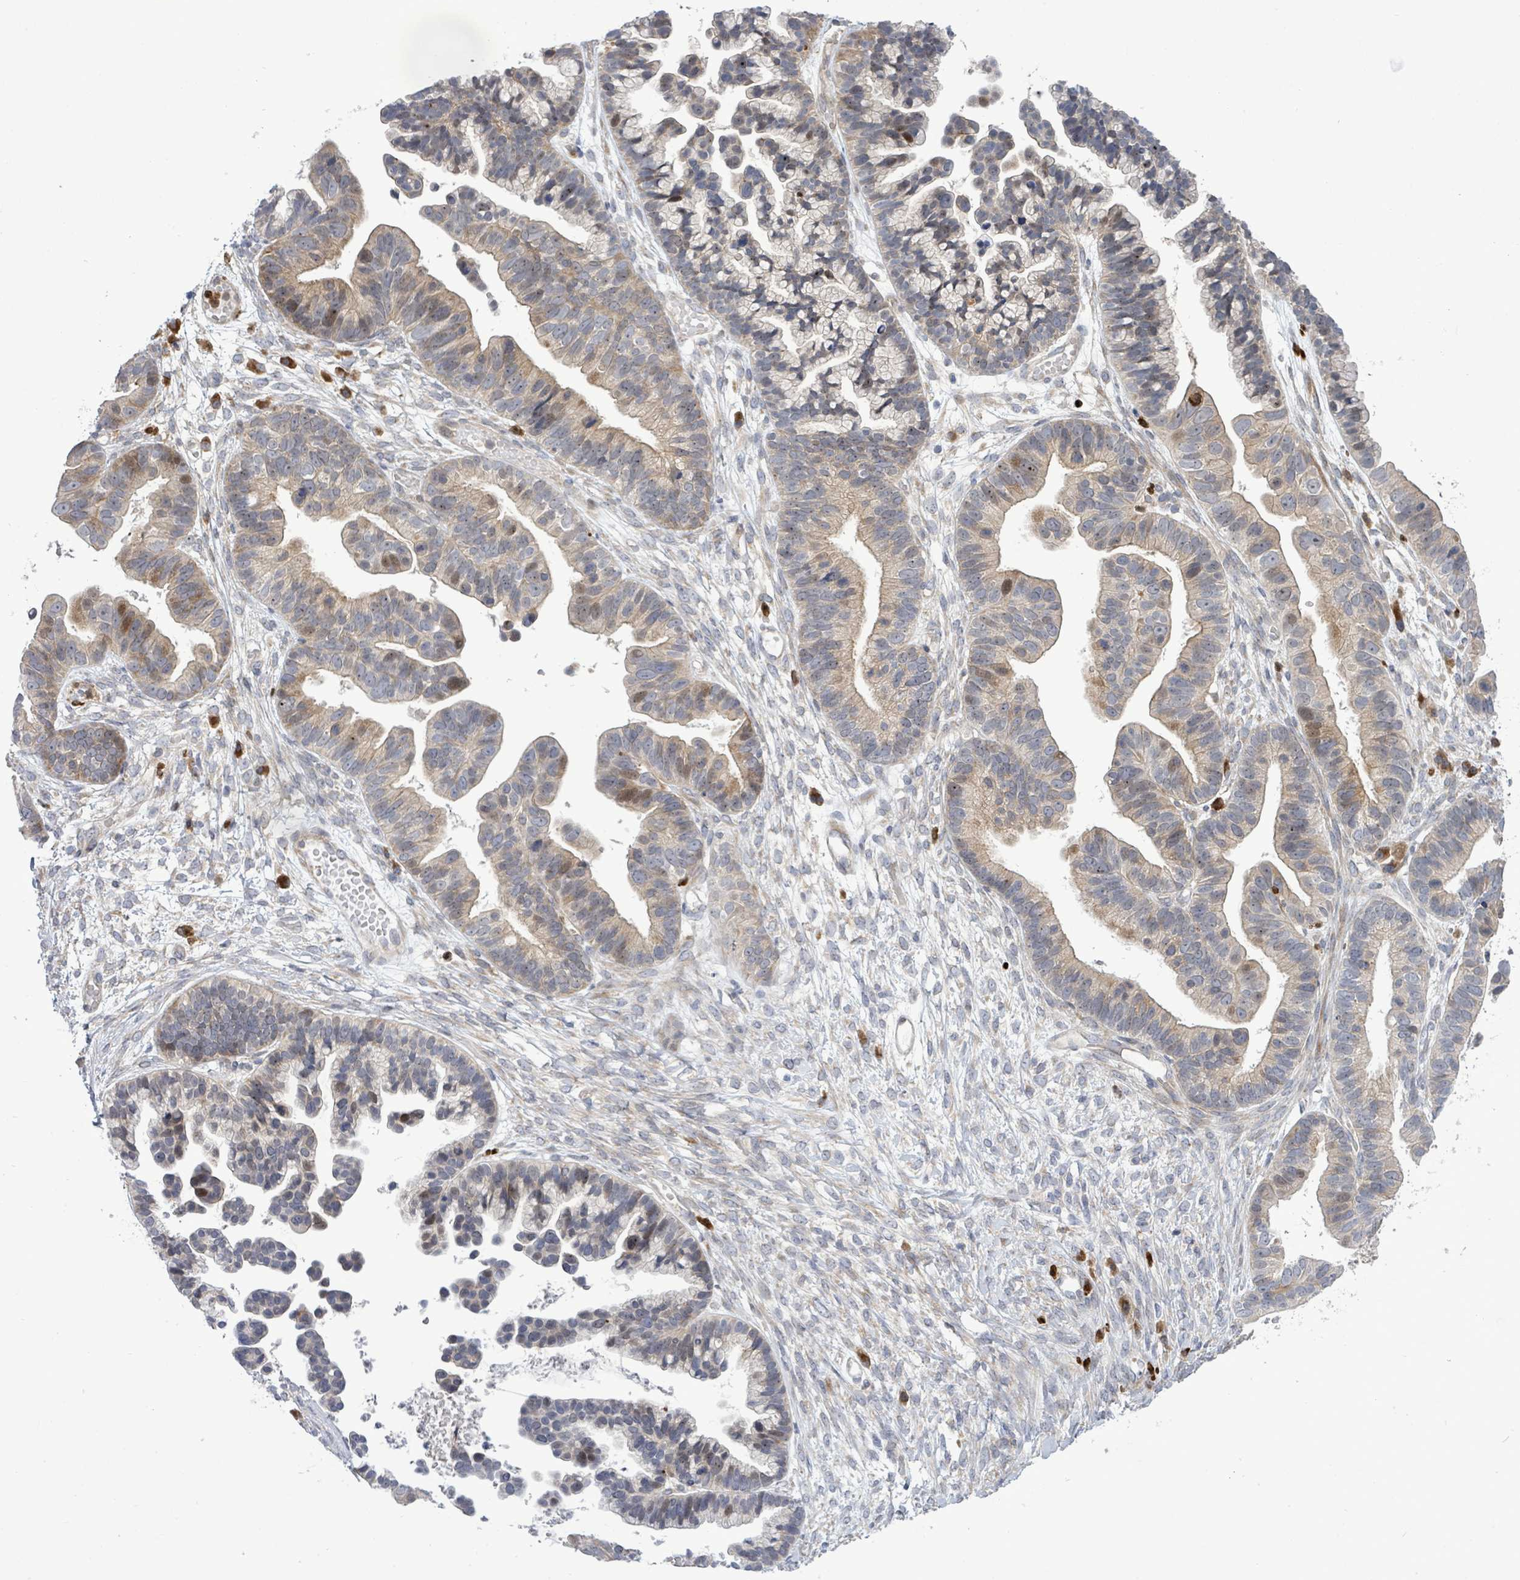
{"staining": {"intensity": "moderate", "quantity": "<25%", "location": "nuclear"}, "tissue": "ovarian cancer", "cell_type": "Tumor cells", "image_type": "cancer", "snomed": [{"axis": "morphology", "description": "Cystadenocarcinoma, serous, NOS"}, {"axis": "topography", "description": "Ovary"}], "caption": "Ovarian cancer was stained to show a protein in brown. There is low levels of moderate nuclear positivity in about <25% of tumor cells. (Stains: DAB (3,3'-diaminobenzidine) in brown, nuclei in blue, Microscopy: brightfield microscopy at high magnification).", "gene": "SAR1A", "patient": {"sex": "female", "age": 56}}